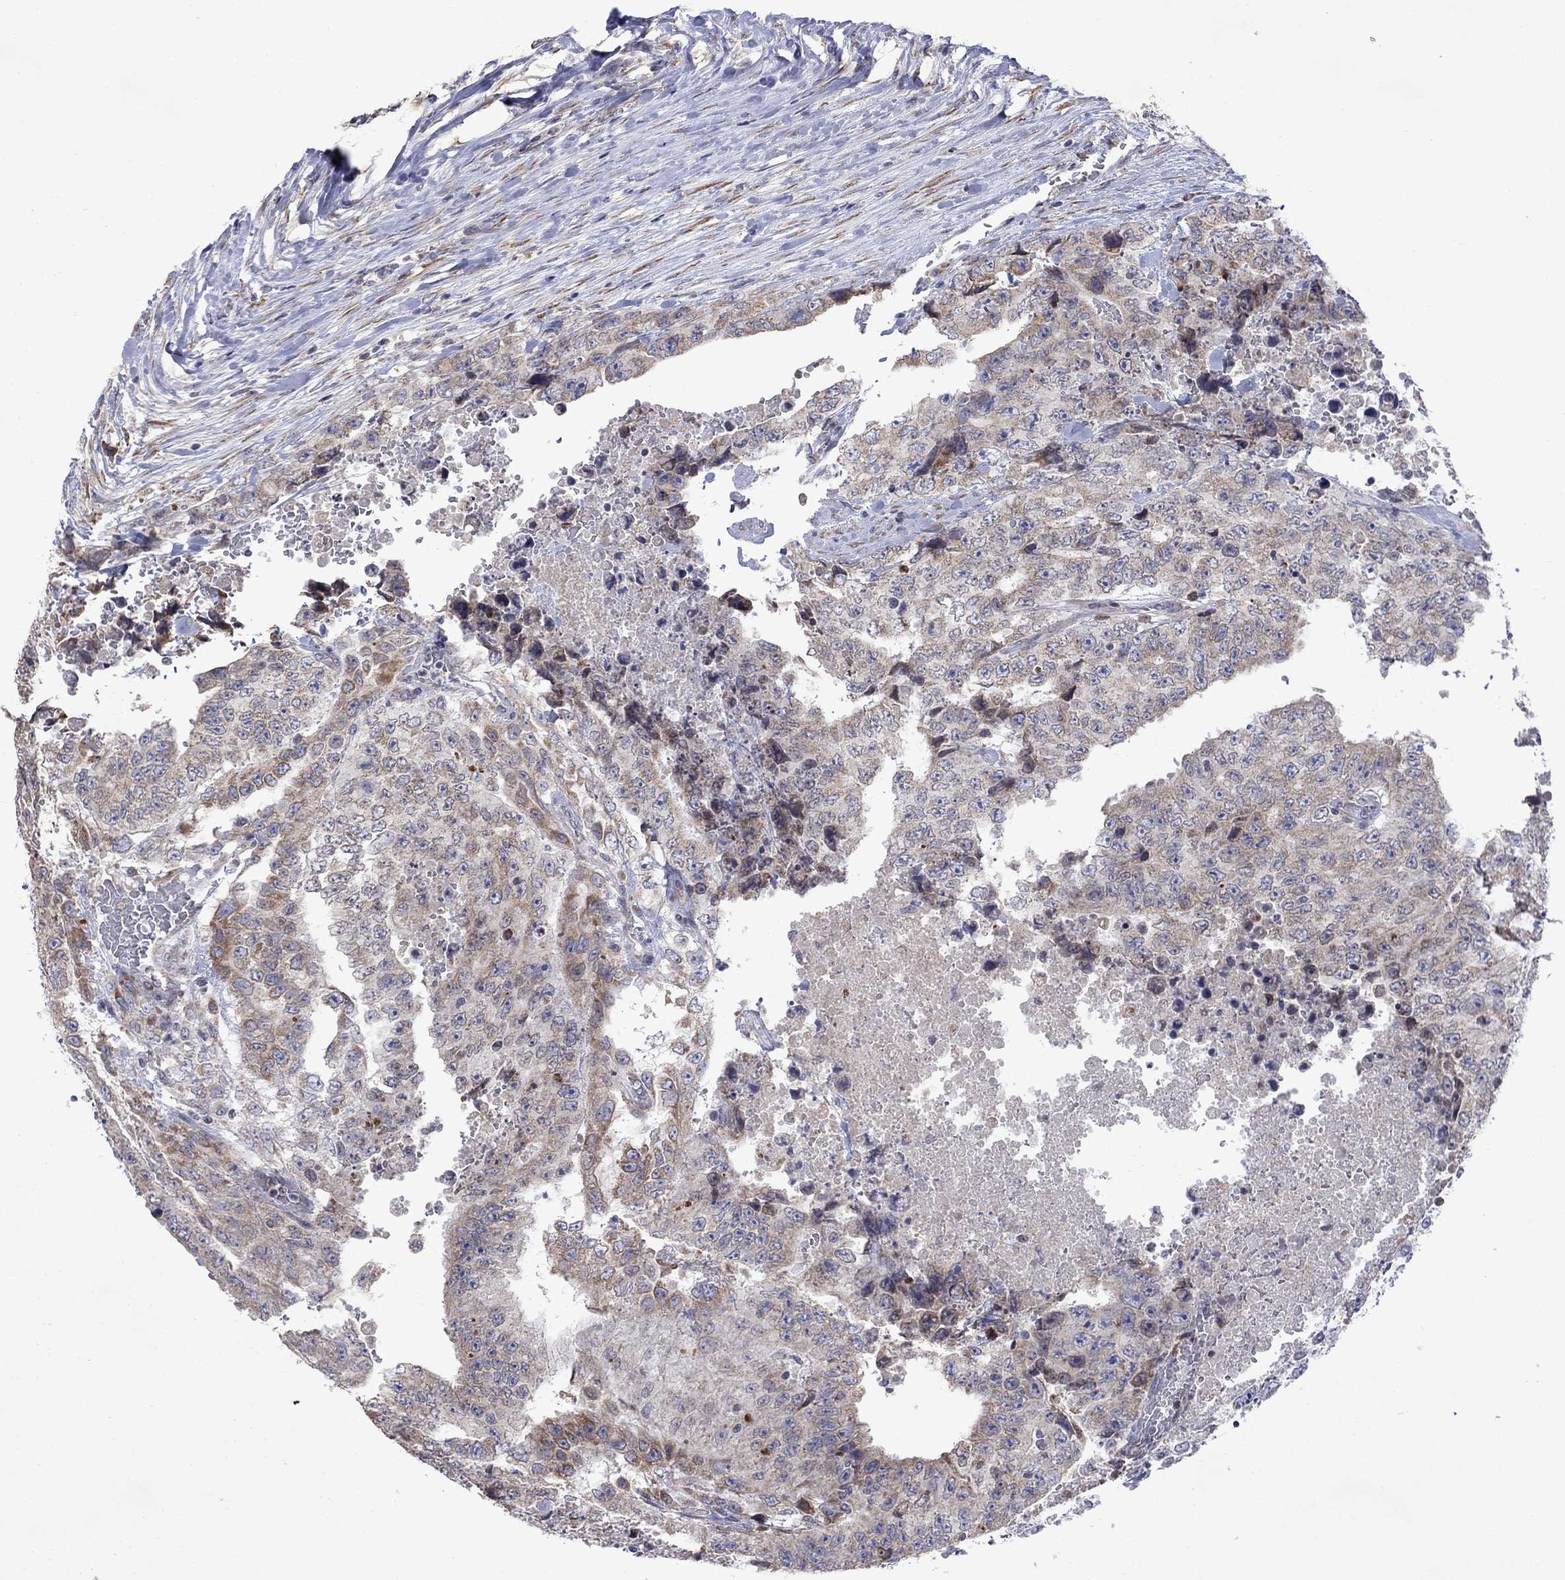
{"staining": {"intensity": "moderate", "quantity": "25%-75%", "location": "cytoplasmic/membranous"}, "tissue": "testis cancer", "cell_type": "Tumor cells", "image_type": "cancer", "snomed": [{"axis": "morphology", "description": "Carcinoma, Embryonal, NOS"}, {"axis": "topography", "description": "Testis"}], "caption": "This is an image of immunohistochemistry (IHC) staining of testis cancer, which shows moderate expression in the cytoplasmic/membranous of tumor cells.", "gene": "TMEM97", "patient": {"sex": "male", "age": 24}}